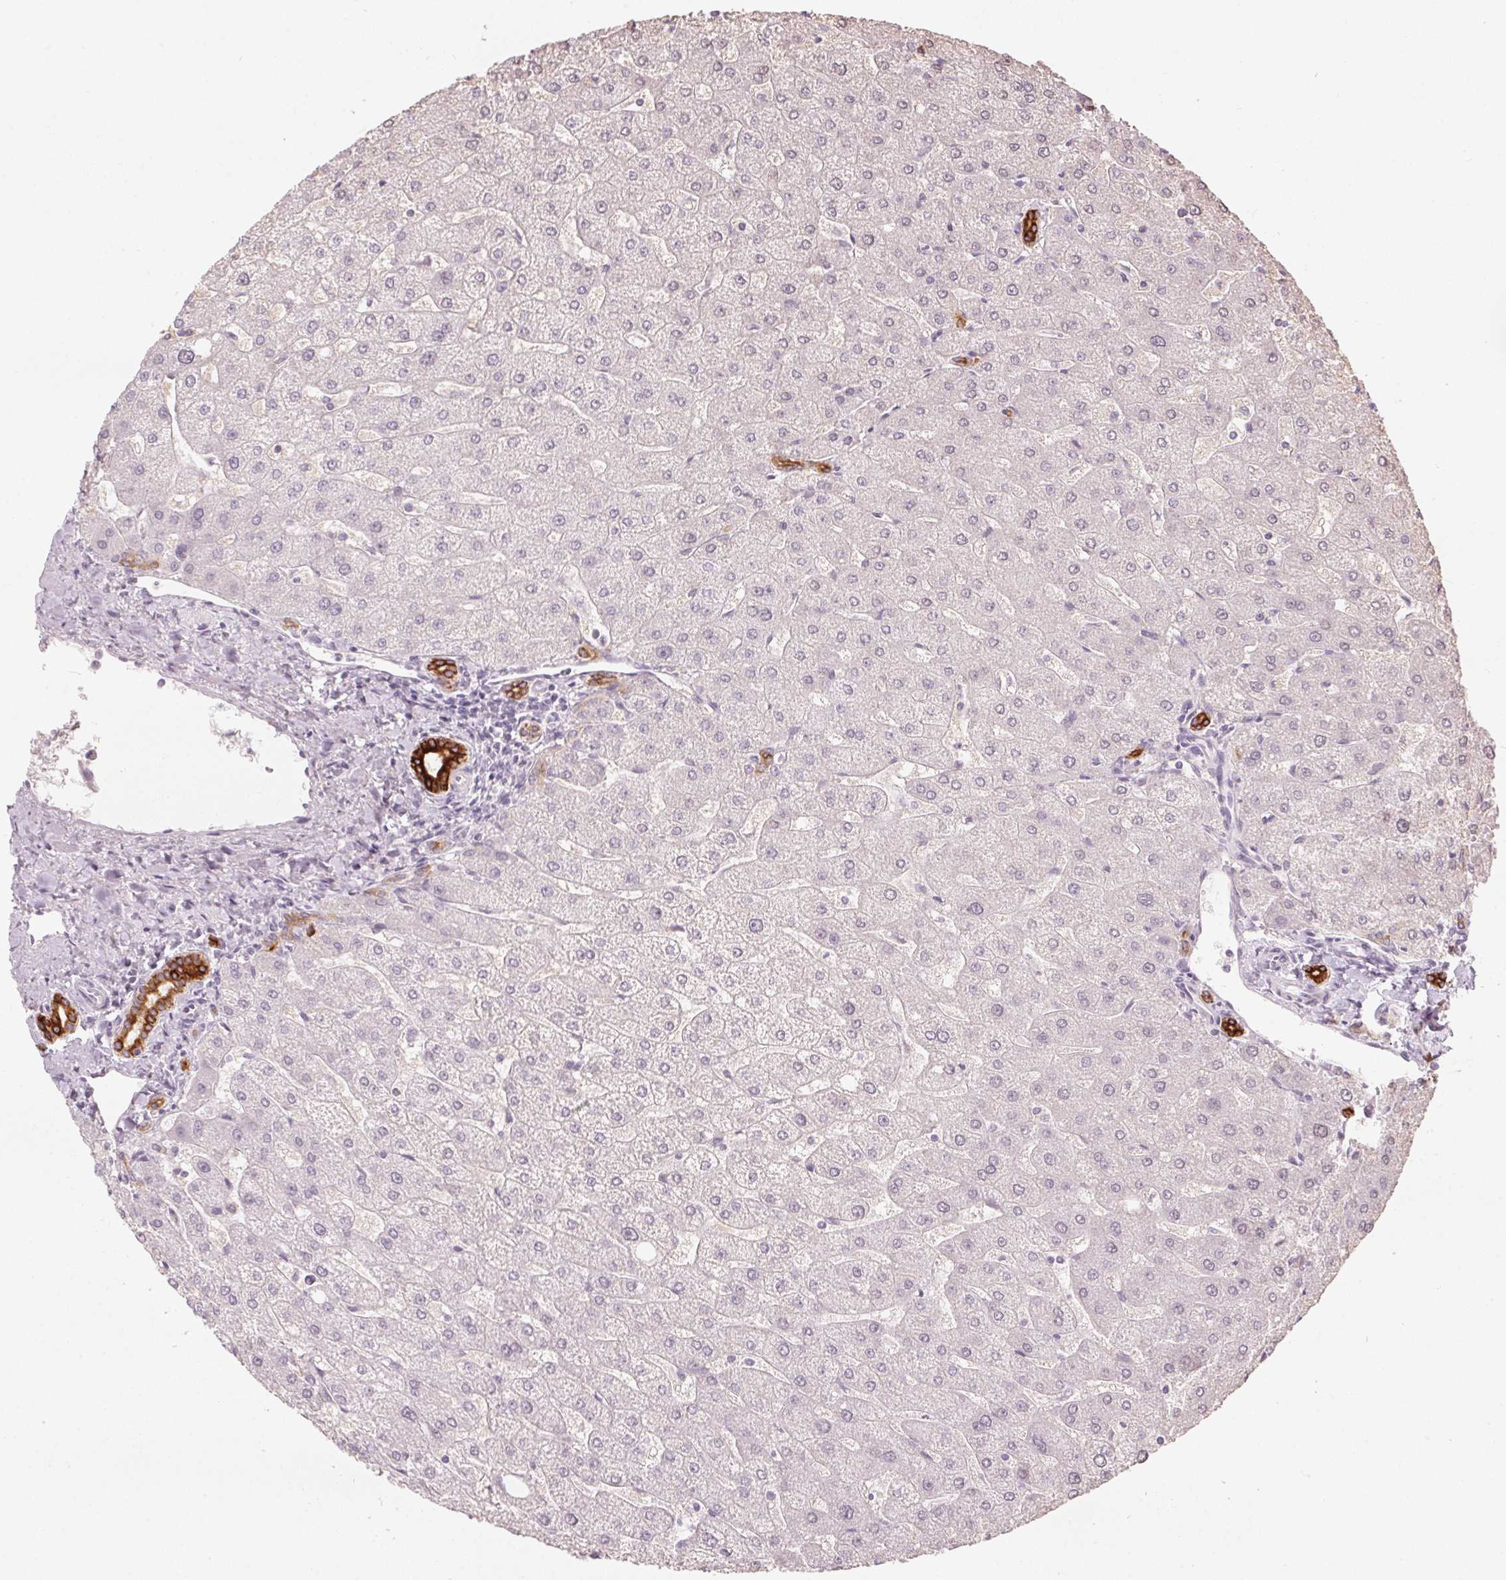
{"staining": {"intensity": "strong", "quantity": ">75%", "location": "cytoplasmic/membranous"}, "tissue": "liver", "cell_type": "Cholangiocytes", "image_type": "normal", "snomed": [{"axis": "morphology", "description": "Normal tissue, NOS"}, {"axis": "topography", "description": "Liver"}], "caption": "Human liver stained for a protein (brown) shows strong cytoplasmic/membranous positive staining in about >75% of cholangiocytes.", "gene": "SCTR", "patient": {"sex": "male", "age": 67}}